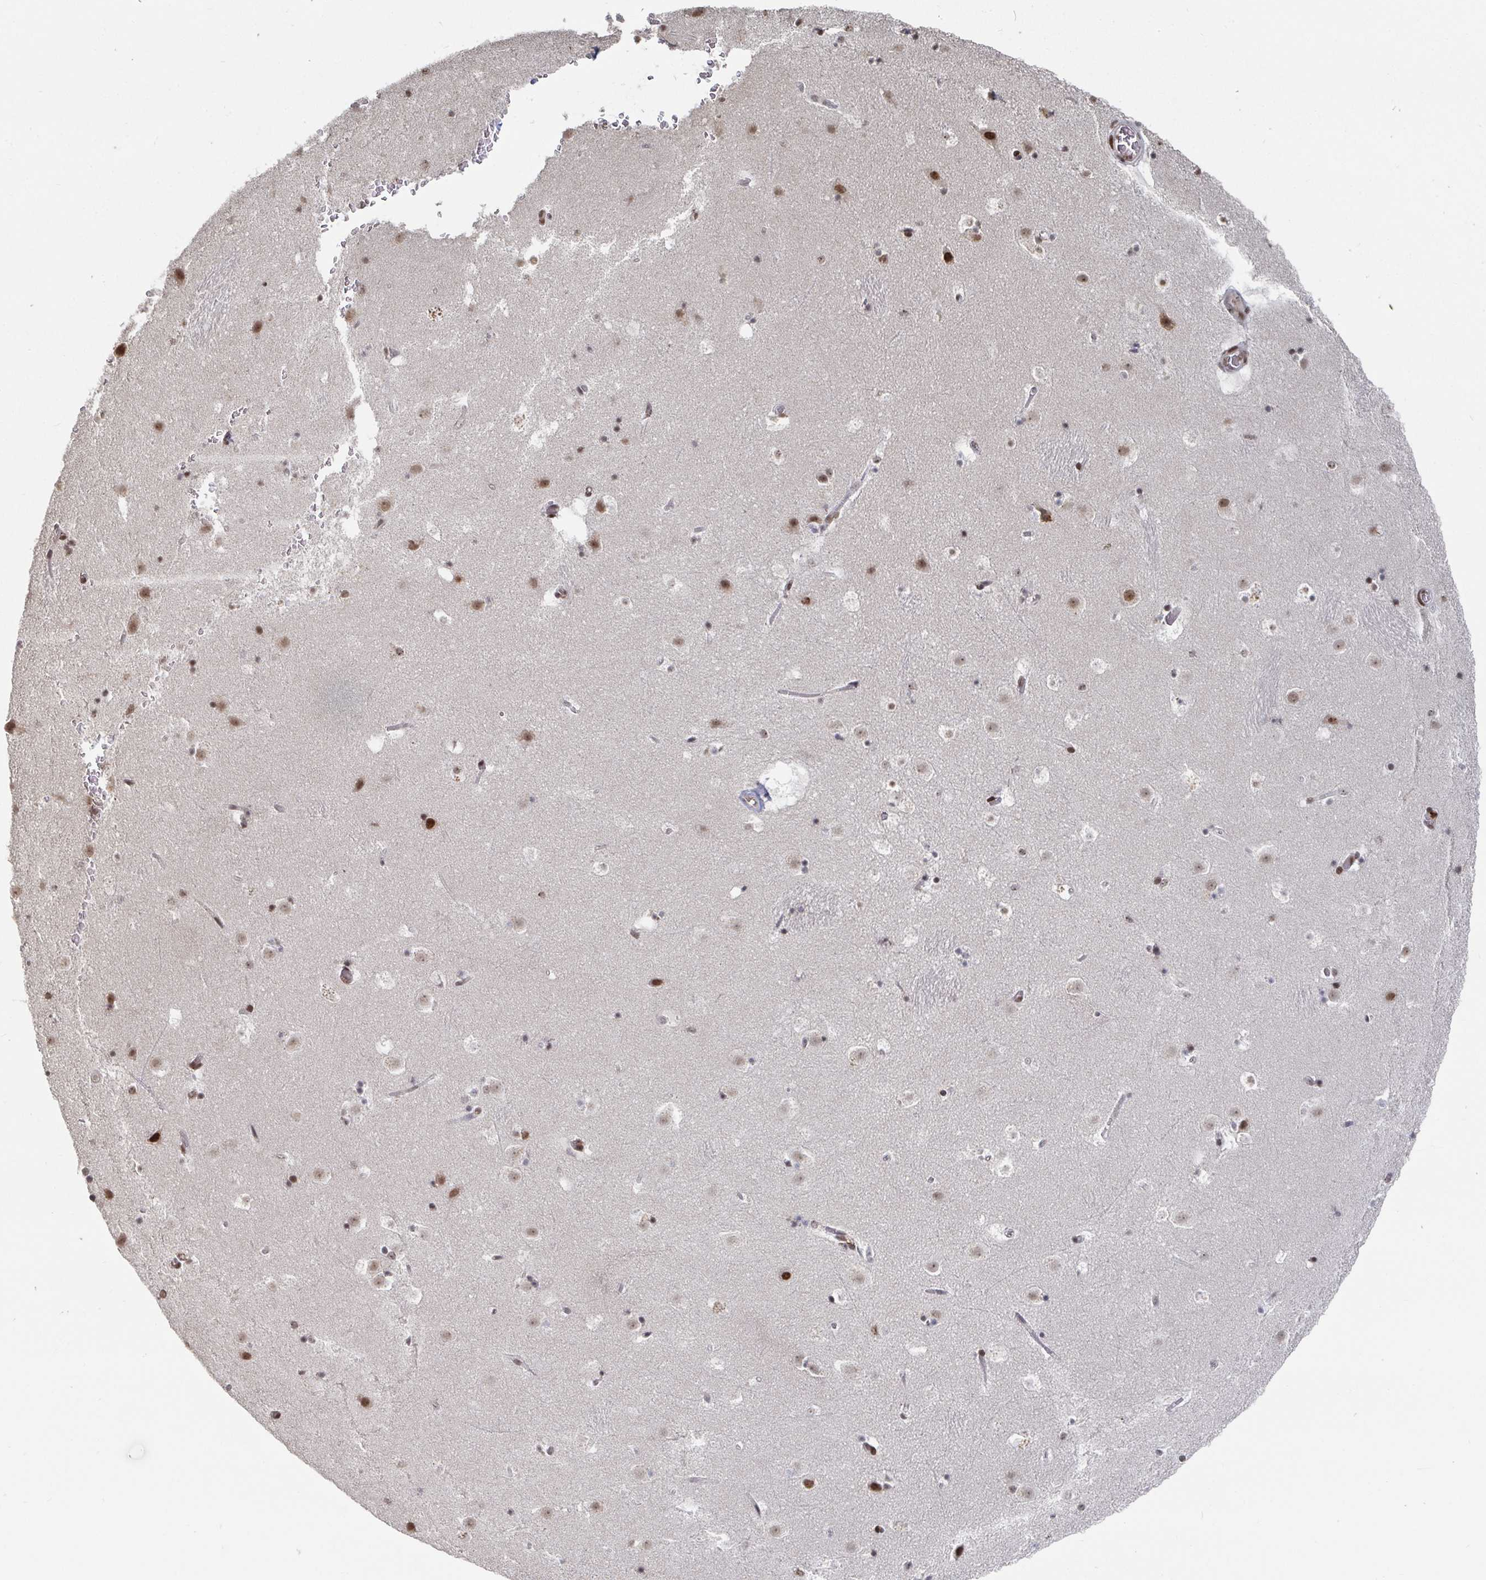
{"staining": {"intensity": "moderate", "quantity": "<25%", "location": "nuclear"}, "tissue": "caudate", "cell_type": "Glial cells", "image_type": "normal", "snomed": [{"axis": "morphology", "description": "Normal tissue, NOS"}, {"axis": "topography", "description": "Lateral ventricle wall"}], "caption": "Glial cells display low levels of moderate nuclear staining in about <25% of cells in normal caudate.", "gene": "ZDHHC12", "patient": {"sex": "male", "age": 37}}